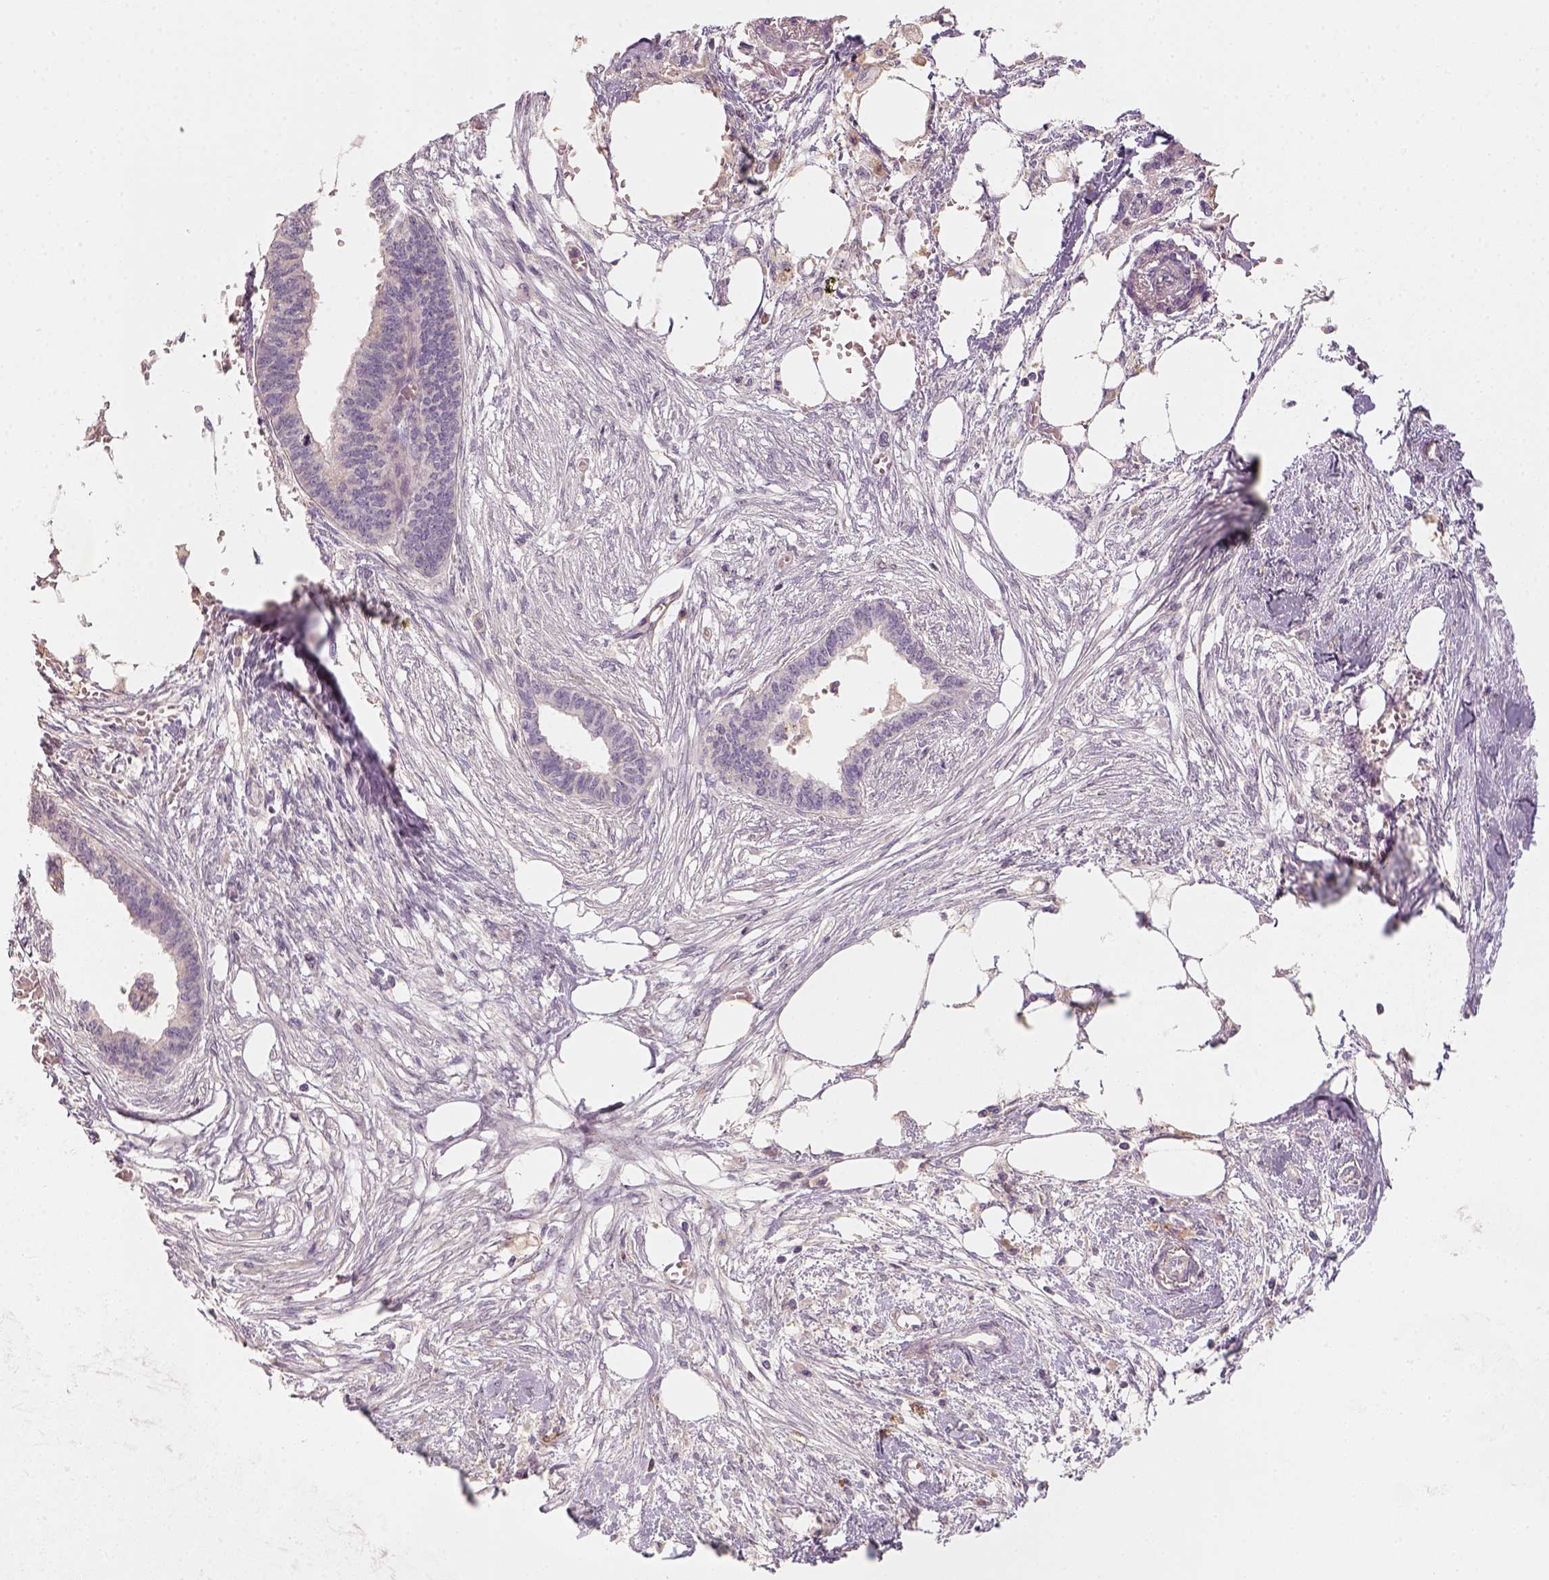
{"staining": {"intensity": "negative", "quantity": "none", "location": "none"}, "tissue": "endometrial cancer", "cell_type": "Tumor cells", "image_type": "cancer", "snomed": [{"axis": "morphology", "description": "Adenocarcinoma, NOS"}, {"axis": "morphology", "description": "Adenocarcinoma, metastatic, NOS"}, {"axis": "topography", "description": "Adipose tissue"}, {"axis": "topography", "description": "Endometrium"}], "caption": "This is a image of immunohistochemistry (IHC) staining of metastatic adenocarcinoma (endometrial), which shows no expression in tumor cells. (DAB (3,3'-diaminobenzidine) immunohistochemistry visualized using brightfield microscopy, high magnification).", "gene": "AQP9", "patient": {"sex": "female", "age": 67}}